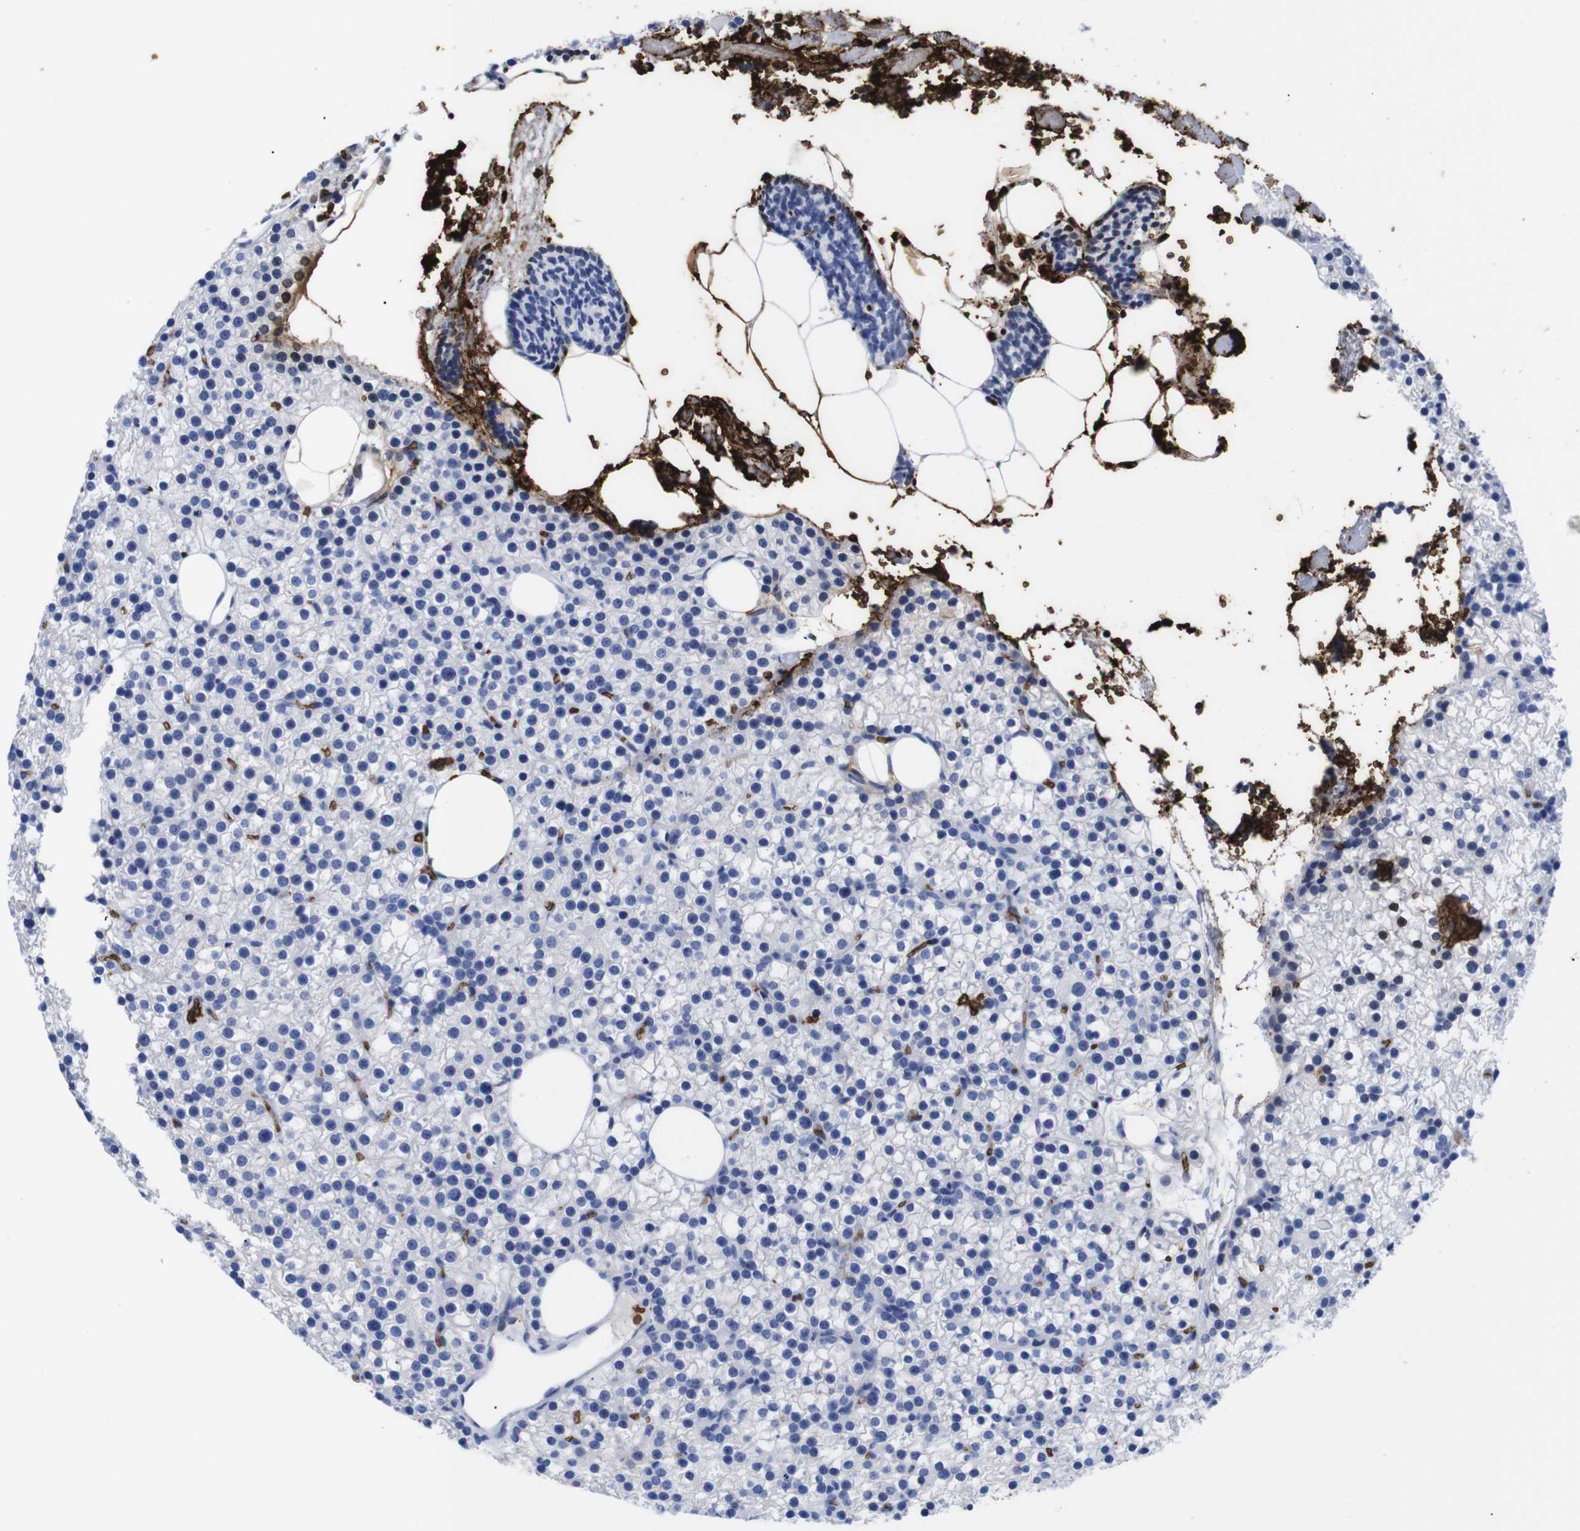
{"staining": {"intensity": "negative", "quantity": "none", "location": "none"}, "tissue": "parathyroid gland", "cell_type": "Glandular cells", "image_type": "normal", "snomed": [{"axis": "morphology", "description": "Normal tissue, NOS"}, {"axis": "morphology", "description": "Adenoma, NOS"}, {"axis": "topography", "description": "Parathyroid gland"}], "caption": "High power microscopy histopathology image of an IHC photomicrograph of benign parathyroid gland, revealing no significant staining in glandular cells.", "gene": "S1PR2", "patient": {"sex": "female", "age": 70}}